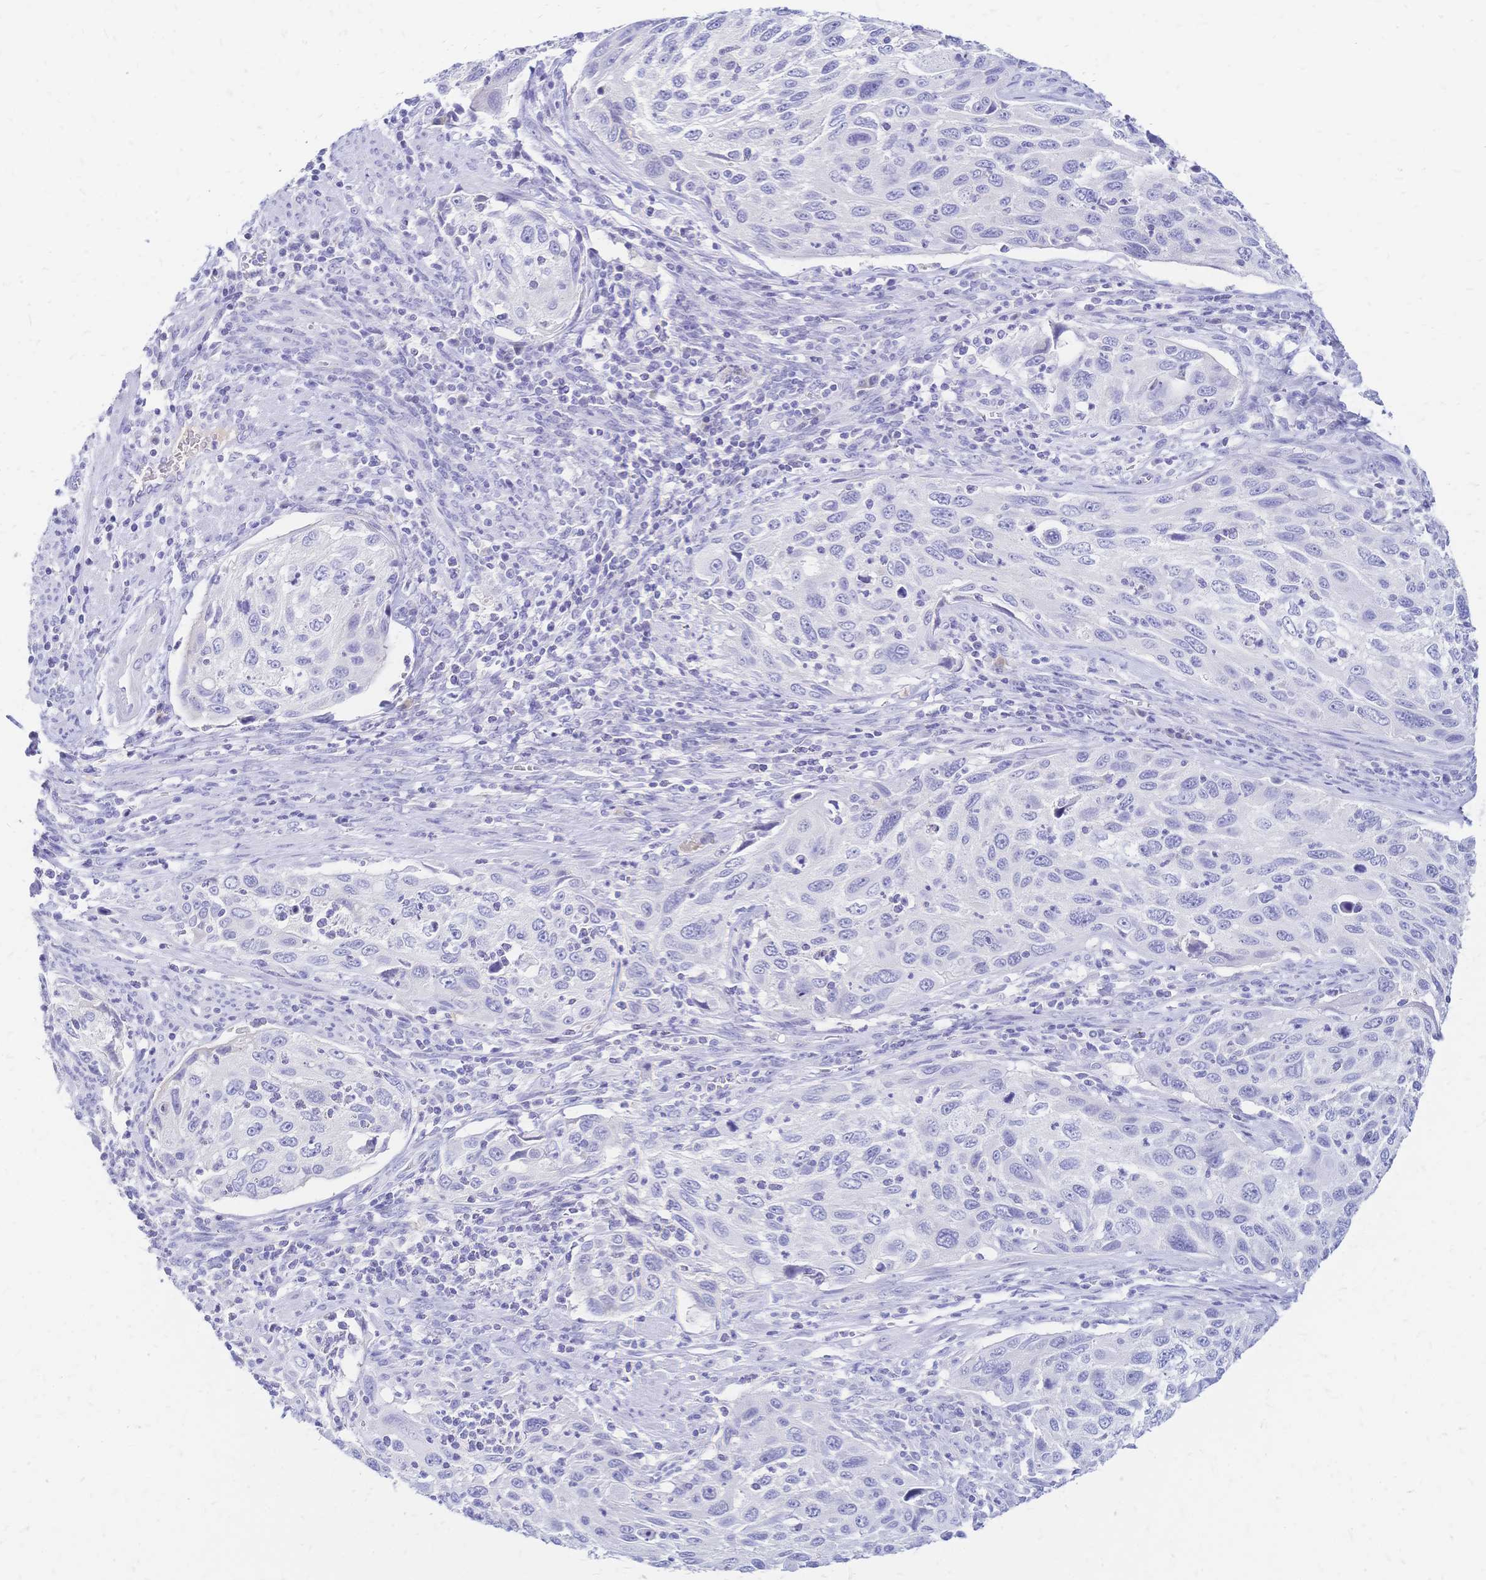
{"staining": {"intensity": "negative", "quantity": "none", "location": "none"}, "tissue": "cervical cancer", "cell_type": "Tumor cells", "image_type": "cancer", "snomed": [{"axis": "morphology", "description": "Squamous cell carcinoma, NOS"}, {"axis": "topography", "description": "Cervix"}], "caption": "Histopathology image shows no protein expression in tumor cells of squamous cell carcinoma (cervical) tissue.", "gene": "FA2H", "patient": {"sex": "female", "age": 70}}